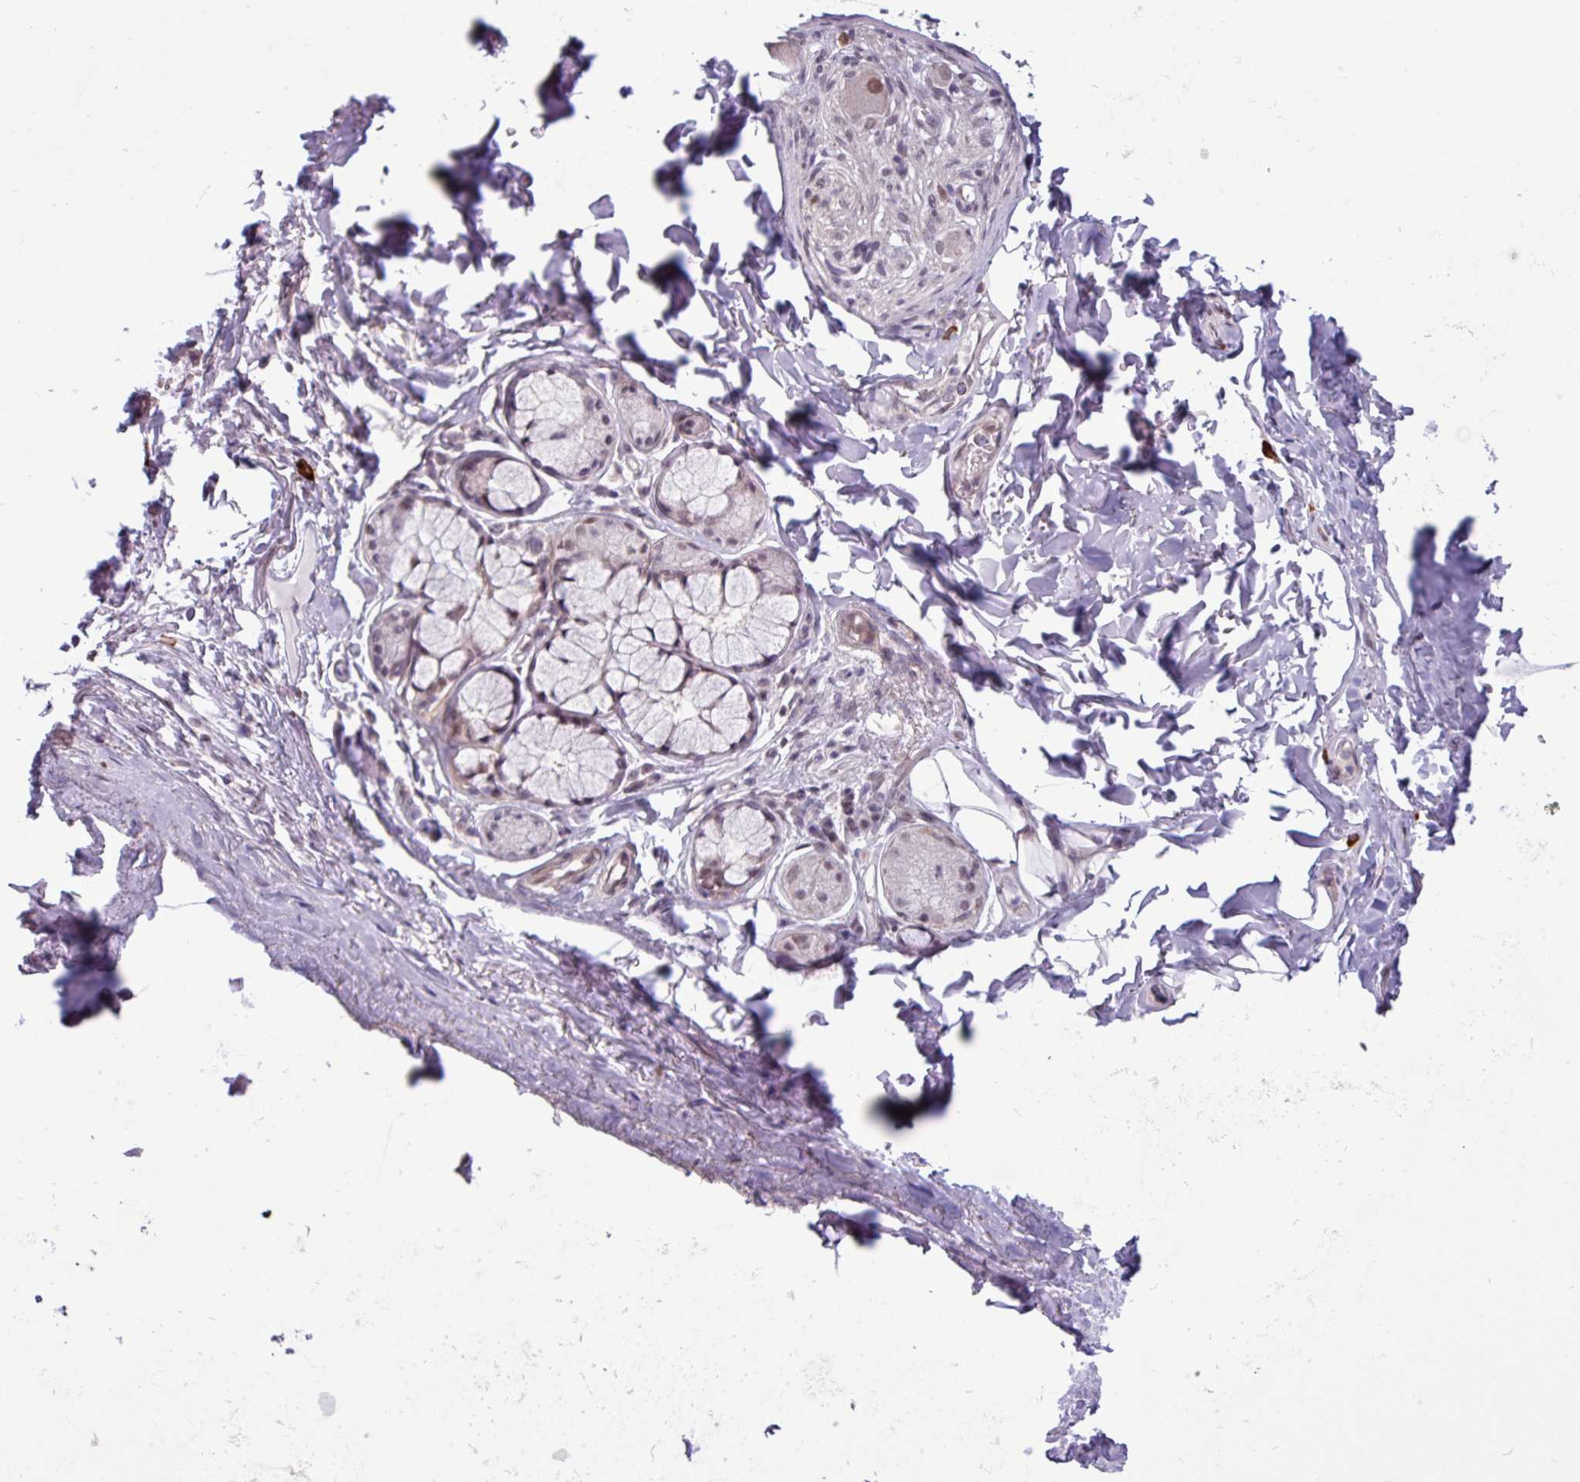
{"staining": {"intensity": "negative", "quantity": "none", "location": "none"}, "tissue": "soft tissue", "cell_type": "Fibroblasts", "image_type": "normal", "snomed": [{"axis": "morphology", "description": "Normal tissue, NOS"}, {"axis": "topography", "description": "Bronchus"}], "caption": "Photomicrograph shows no protein expression in fibroblasts of normal soft tissue.", "gene": "NOTCH2", "patient": {"sex": "male", "age": 70}}